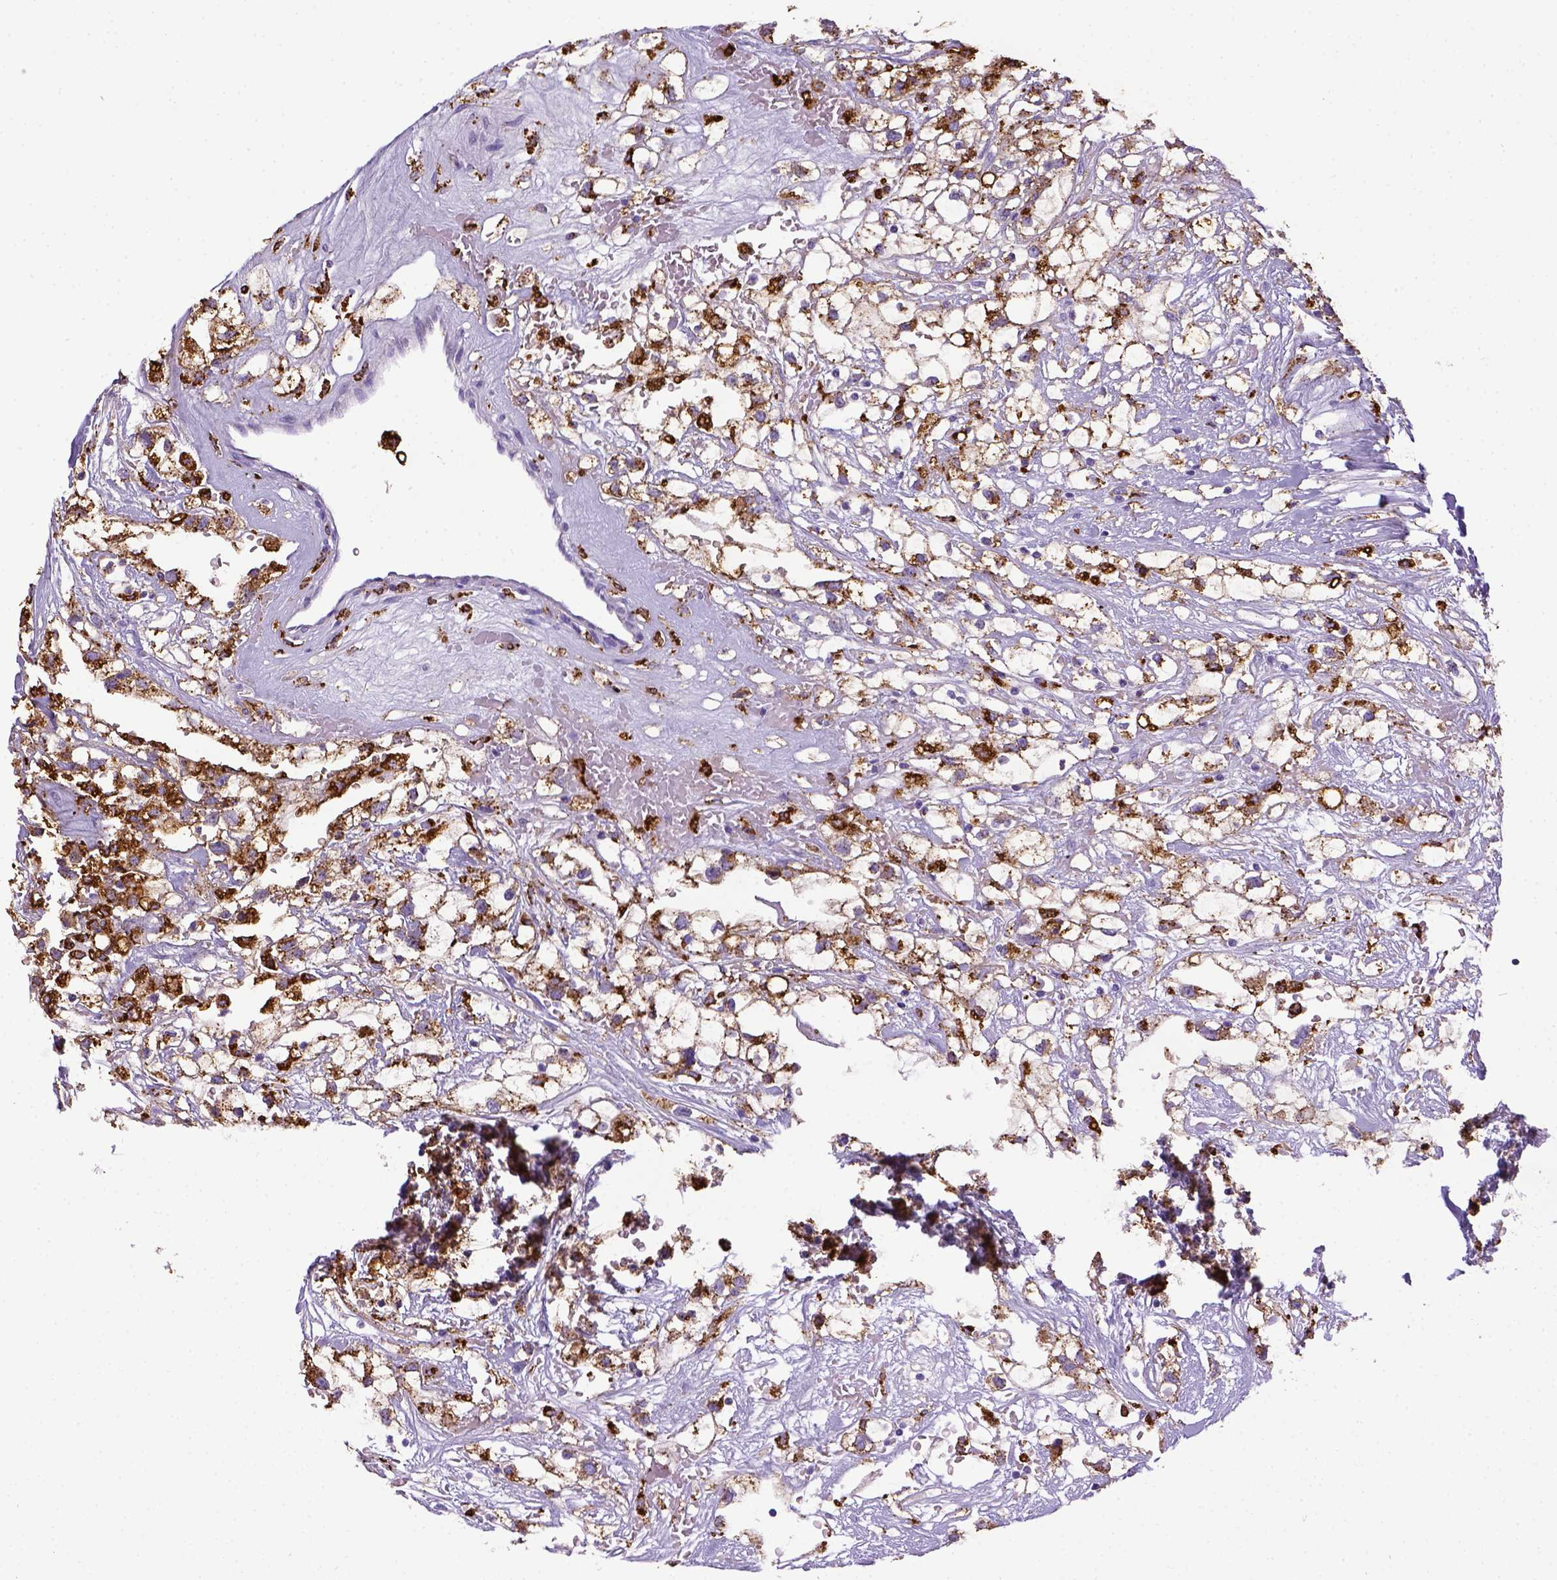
{"staining": {"intensity": "negative", "quantity": "none", "location": "none"}, "tissue": "renal cancer", "cell_type": "Tumor cells", "image_type": "cancer", "snomed": [{"axis": "morphology", "description": "Adenocarcinoma, NOS"}, {"axis": "topography", "description": "Kidney"}], "caption": "High power microscopy micrograph of an immunohistochemistry micrograph of adenocarcinoma (renal), revealing no significant staining in tumor cells.", "gene": "CD68", "patient": {"sex": "male", "age": 59}}